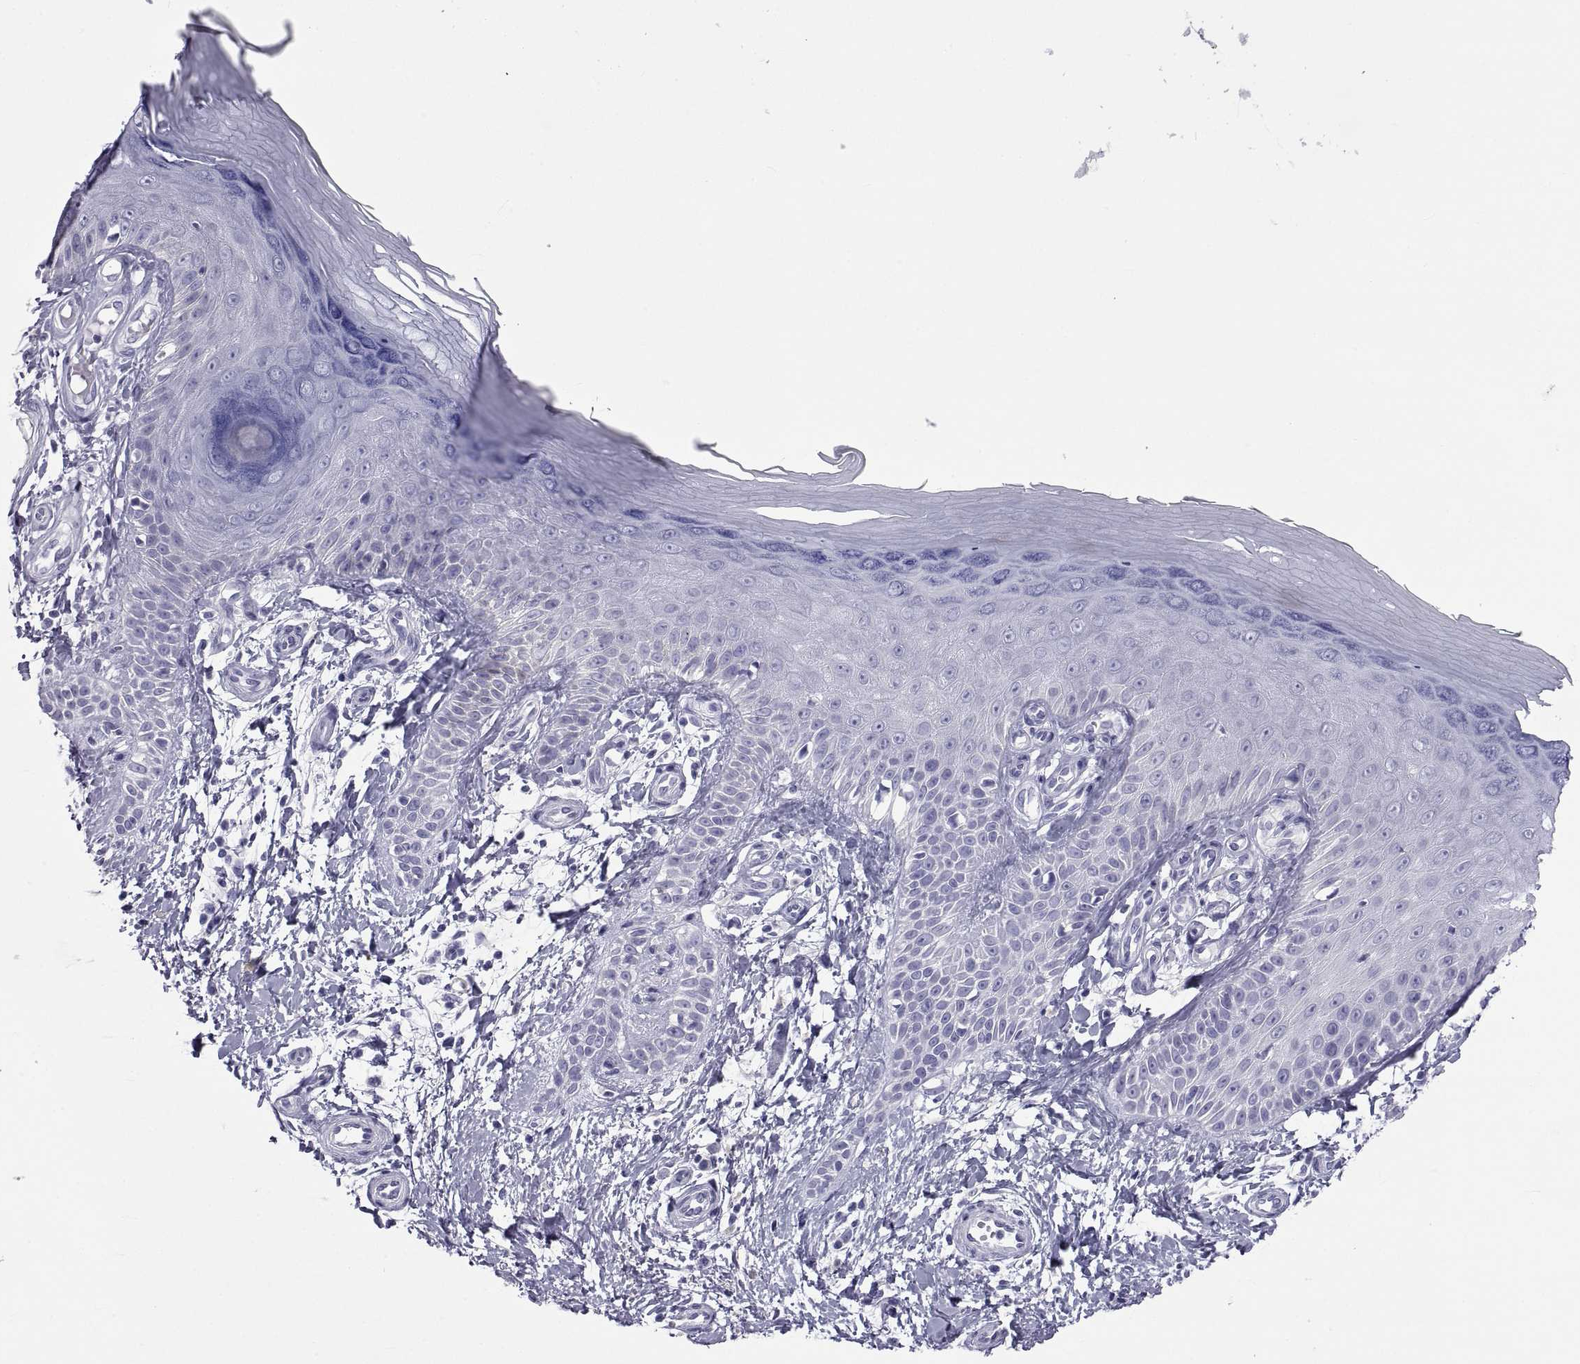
{"staining": {"intensity": "negative", "quantity": "none", "location": "none"}, "tissue": "skin", "cell_type": "Fibroblasts", "image_type": "normal", "snomed": [{"axis": "morphology", "description": "Normal tissue, NOS"}, {"axis": "morphology", "description": "Inflammation, NOS"}, {"axis": "morphology", "description": "Fibrosis, NOS"}, {"axis": "topography", "description": "Skin"}], "caption": "High power microscopy histopathology image of an immunohistochemistry micrograph of unremarkable skin, revealing no significant staining in fibroblasts. The staining was performed using DAB (3,3'-diaminobenzidine) to visualize the protein expression in brown, while the nuclei were stained in blue with hematoxylin (Magnification: 20x).", "gene": "NPTX2", "patient": {"sex": "male", "age": 71}}